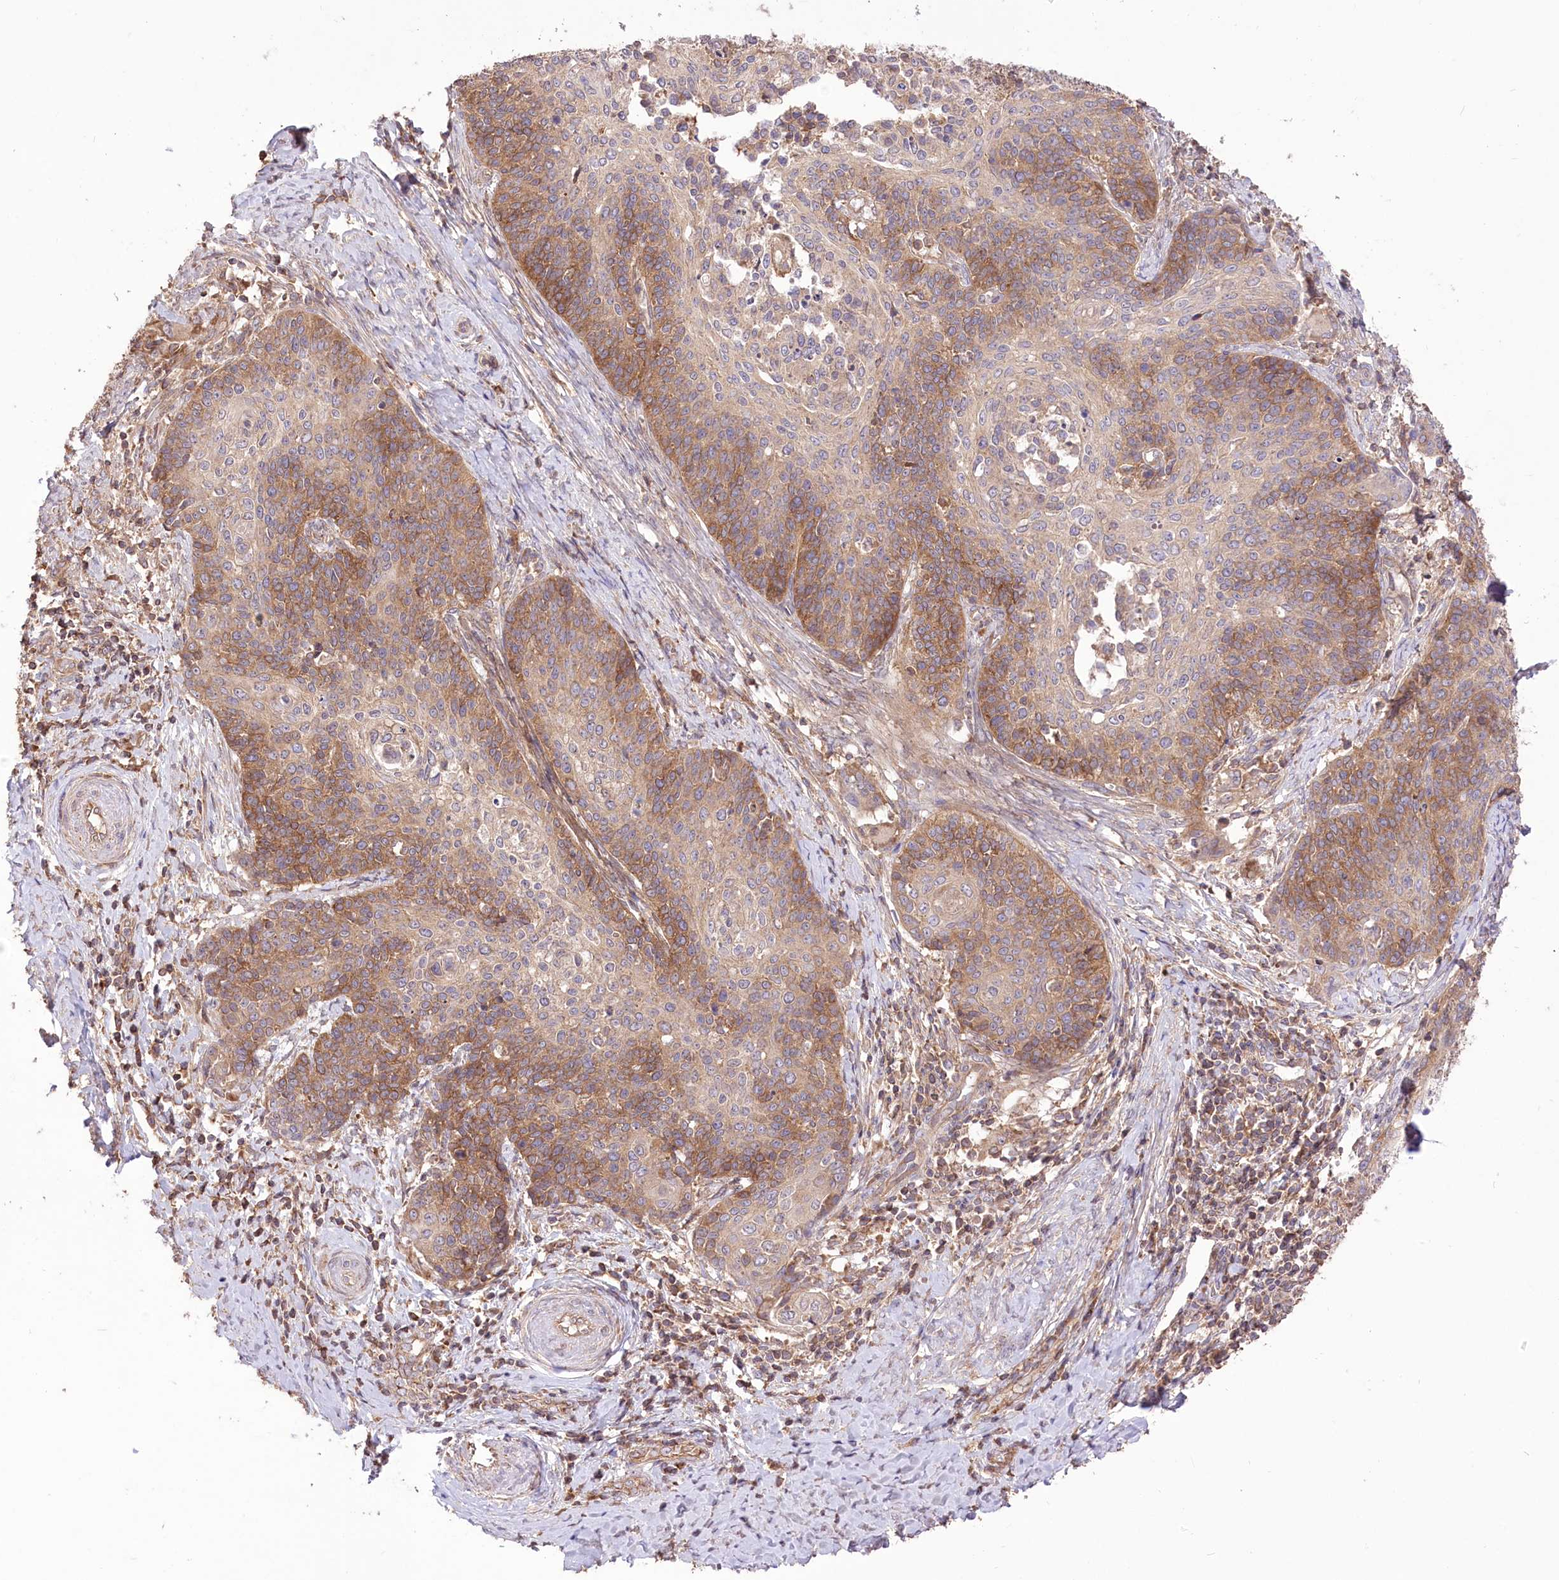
{"staining": {"intensity": "moderate", "quantity": "25%-75%", "location": "cytoplasmic/membranous"}, "tissue": "cervical cancer", "cell_type": "Tumor cells", "image_type": "cancer", "snomed": [{"axis": "morphology", "description": "Squamous cell carcinoma, NOS"}, {"axis": "topography", "description": "Cervix"}], "caption": "A histopathology image of squamous cell carcinoma (cervical) stained for a protein shows moderate cytoplasmic/membranous brown staining in tumor cells.", "gene": "XYLB", "patient": {"sex": "female", "age": 39}}